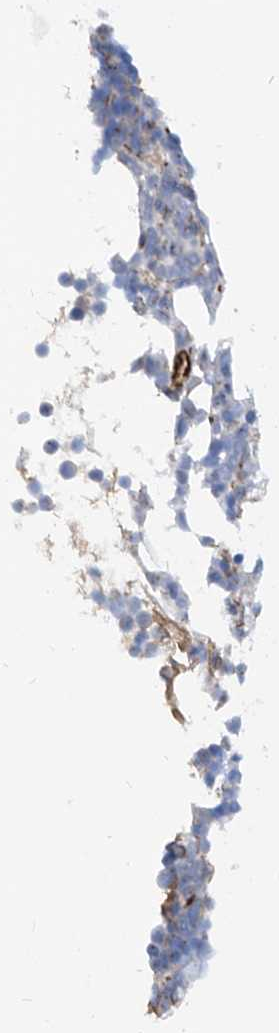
{"staining": {"intensity": "negative", "quantity": "none", "location": "none"}, "tissue": "bone marrow", "cell_type": "Hematopoietic cells", "image_type": "normal", "snomed": [{"axis": "morphology", "description": "Normal tissue, NOS"}, {"axis": "topography", "description": "Bone marrow"}], "caption": "Micrograph shows no significant protein staining in hematopoietic cells of benign bone marrow. Nuclei are stained in blue.", "gene": "ZNF490", "patient": {"sex": "female", "age": 57}}